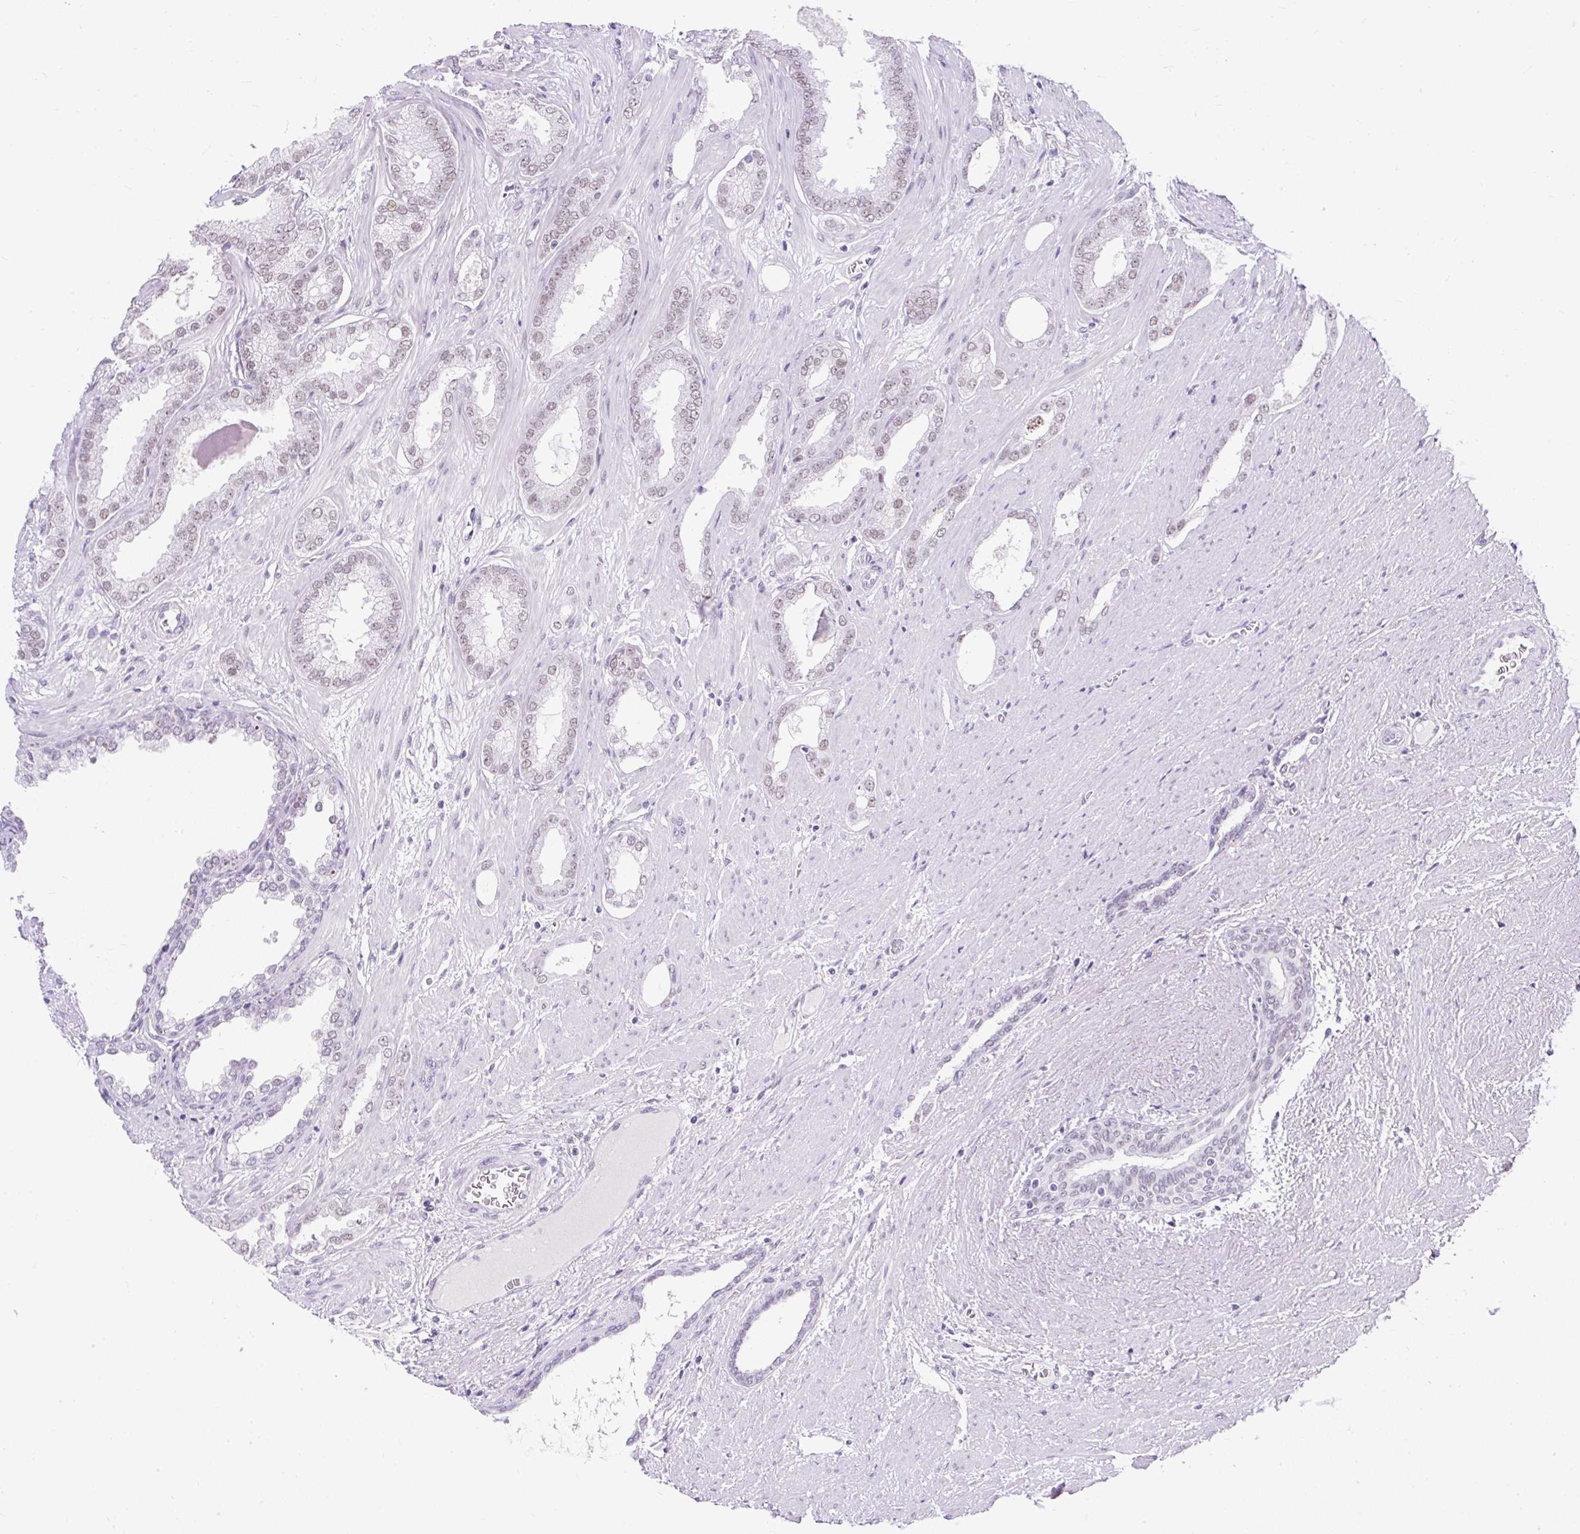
{"staining": {"intensity": "weak", "quantity": "25%-75%", "location": "nuclear"}, "tissue": "prostate cancer", "cell_type": "Tumor cells", "image_type": "cancer", "snomed": [{"axis": "morphology", "description": "Adenocarcinoma, High grade"}, {"axis": "topography", "description": "Prostate"}], "caption": "Adenocarcinoma (high-grade) (prostate) stained with a protein marker shows weak staining in tumor cells.", "gene": "PLCXD2", "patient": {"sex": "male", "age": 58}}